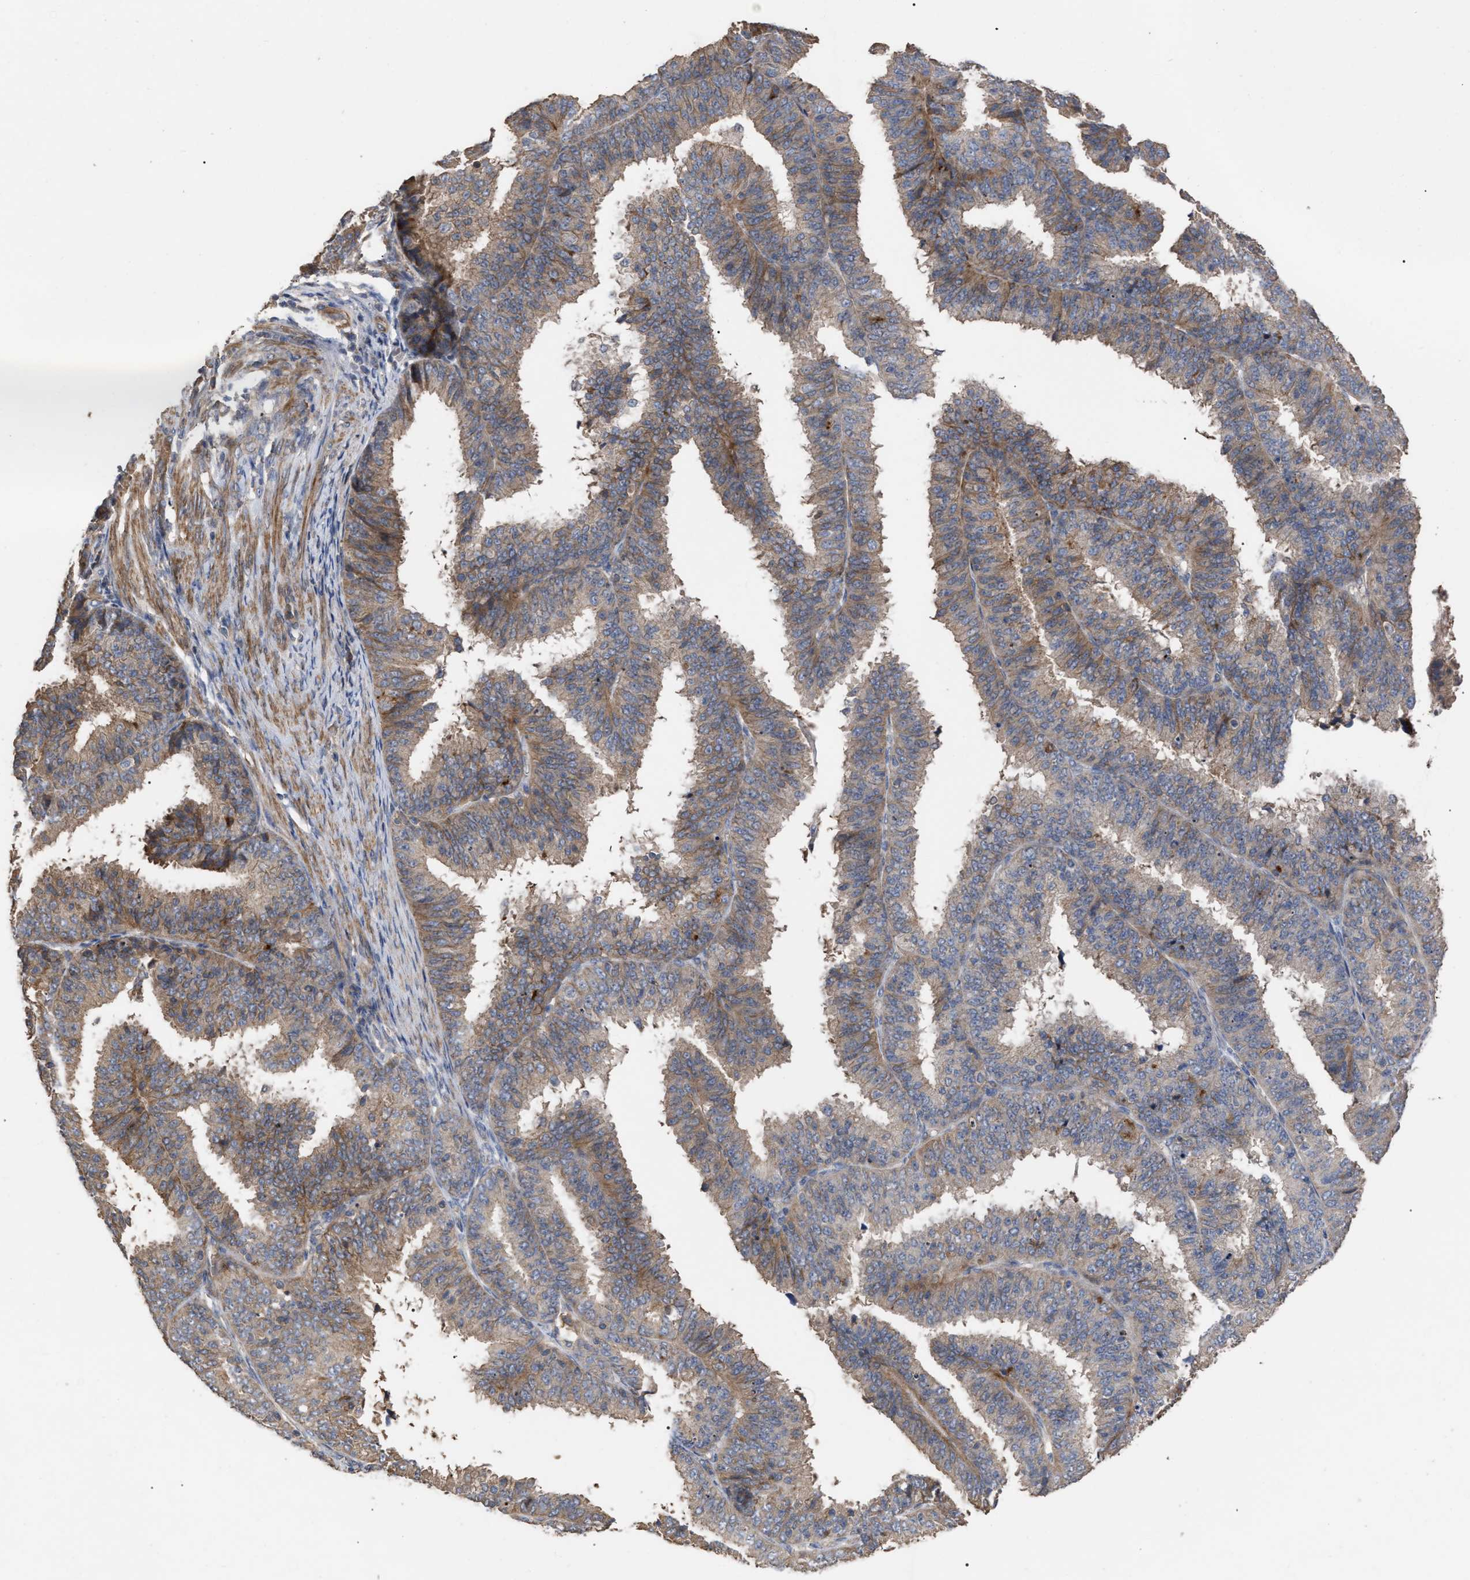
{"staining": {"intensity": "weak", "quantity": "25%-75%", "location": "cytoplasmic/membranous"}, "tissue": "endometrial cancer", "cell_type": "Tumor cells", "image_type": "cancer", "snomed": [{"axis": "morphology", "description": "Adenocarcinoma, NOS"}, {"axis": "topography", "description": "Endometrium"}], "caption": "Weak cytoplasmic/membranous expression for a protein is present in approximately 25%-75% of tumor cells of endometrial cancer using immunohistochemistry (IHC).", "gene": "BTN2A1", "patient": {"sex": "female", "age": 70}}